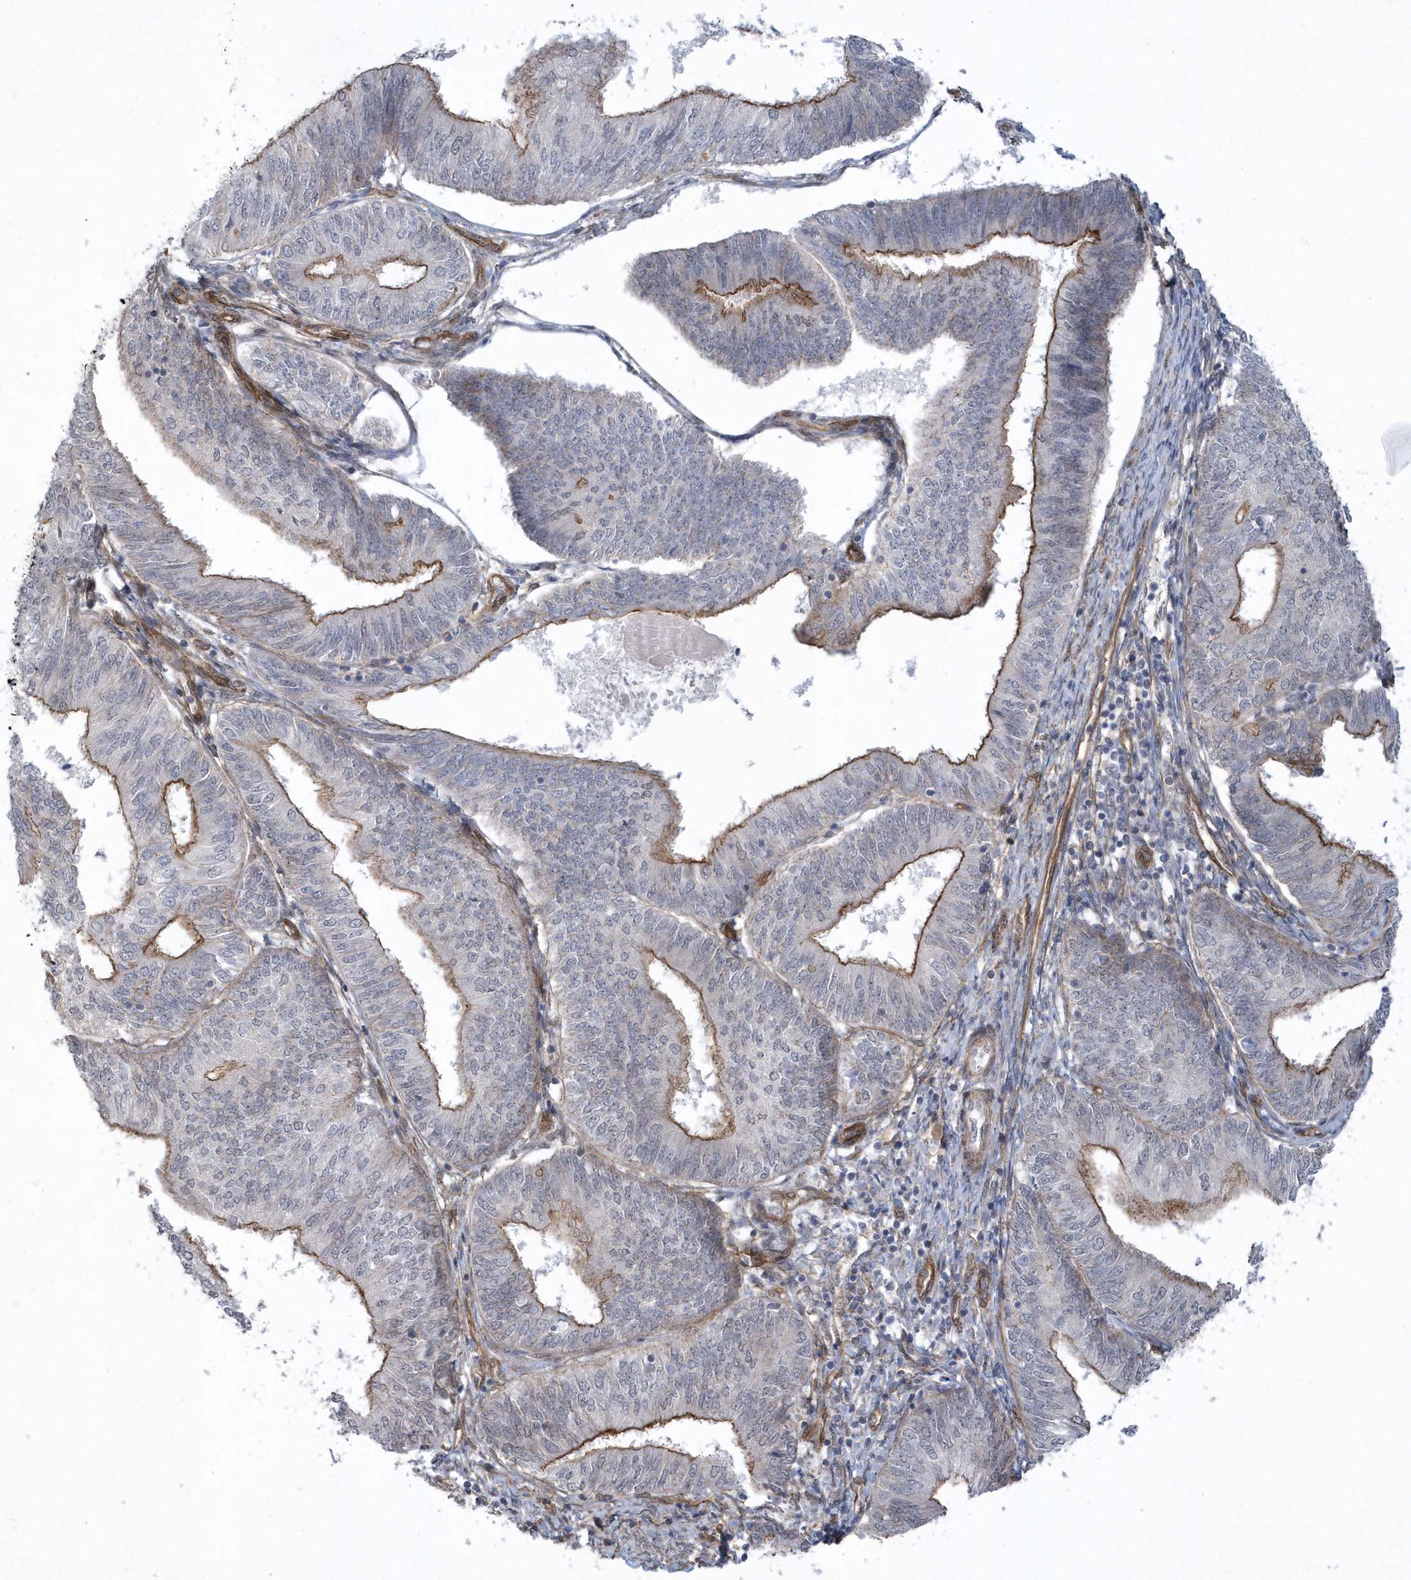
{"staining": {"intensity": "moderate", "quantity": "25%-75%", "location": "cytoplasmic/membranous"}, "tissue": "endometrial cancer", "cell_type": "Tumor cells", "image_type": "cancer", "snomed": [{"axis": "morphology", "description": "Adenocarcinoma, NOS"}, {"axis": "topography", "description": "Endometrium"}], "caption": "Endometrial adenocarcinoma stained with a protein marker displays moderate staining in tumor cells.", "gene": "RAI14", "patient": {"sex": "female", "age": 58}}